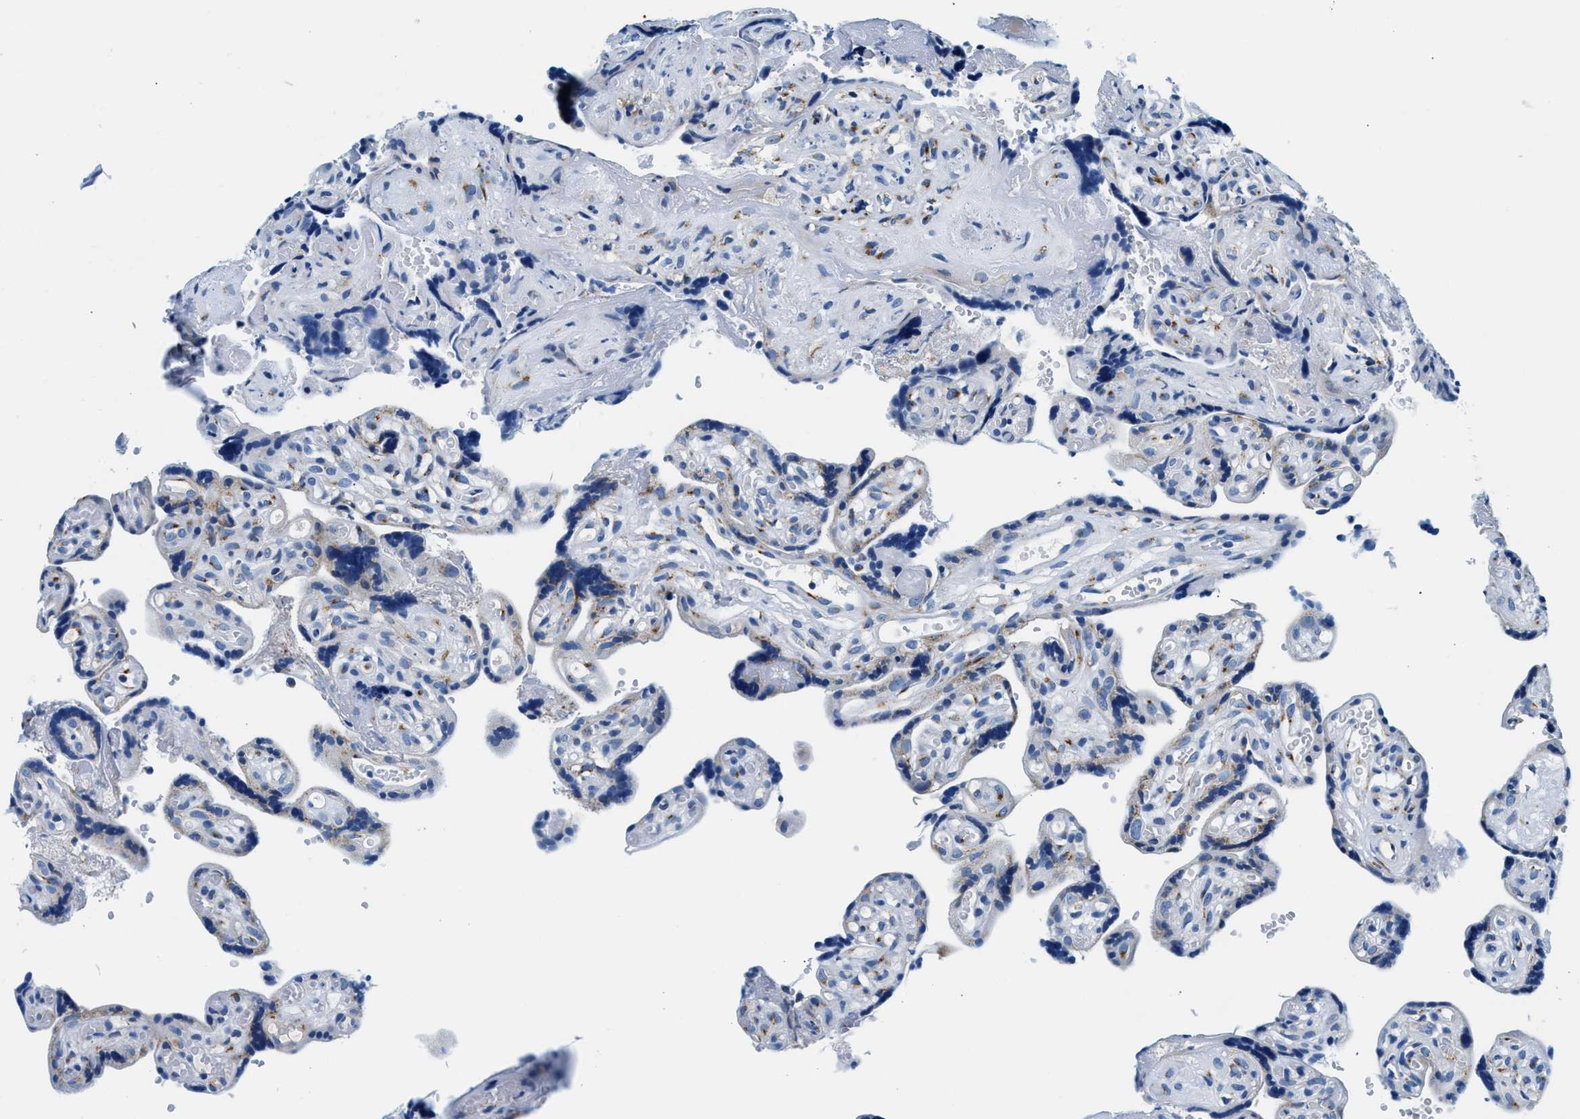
{"staining": {"intensity": "weak", "quantity": "25%-75%", "location": "cytoplasmic/membranous"}, "tissue": "placenta", "cell_type": "Decidual cells", "image_type": "normal", "snomed": [{"axis": "morphology", "description": "Normal tissue, NOS"}, {"axis": "topography", "description": "Placenta"}], "caption": "Weak cytoplasmic/membranous expression is appreciated in about 25%-75% of decidual cells in unremarkable placenta.", "gene": "VPS53", "patient": {"sex": "female", "age": 30}}